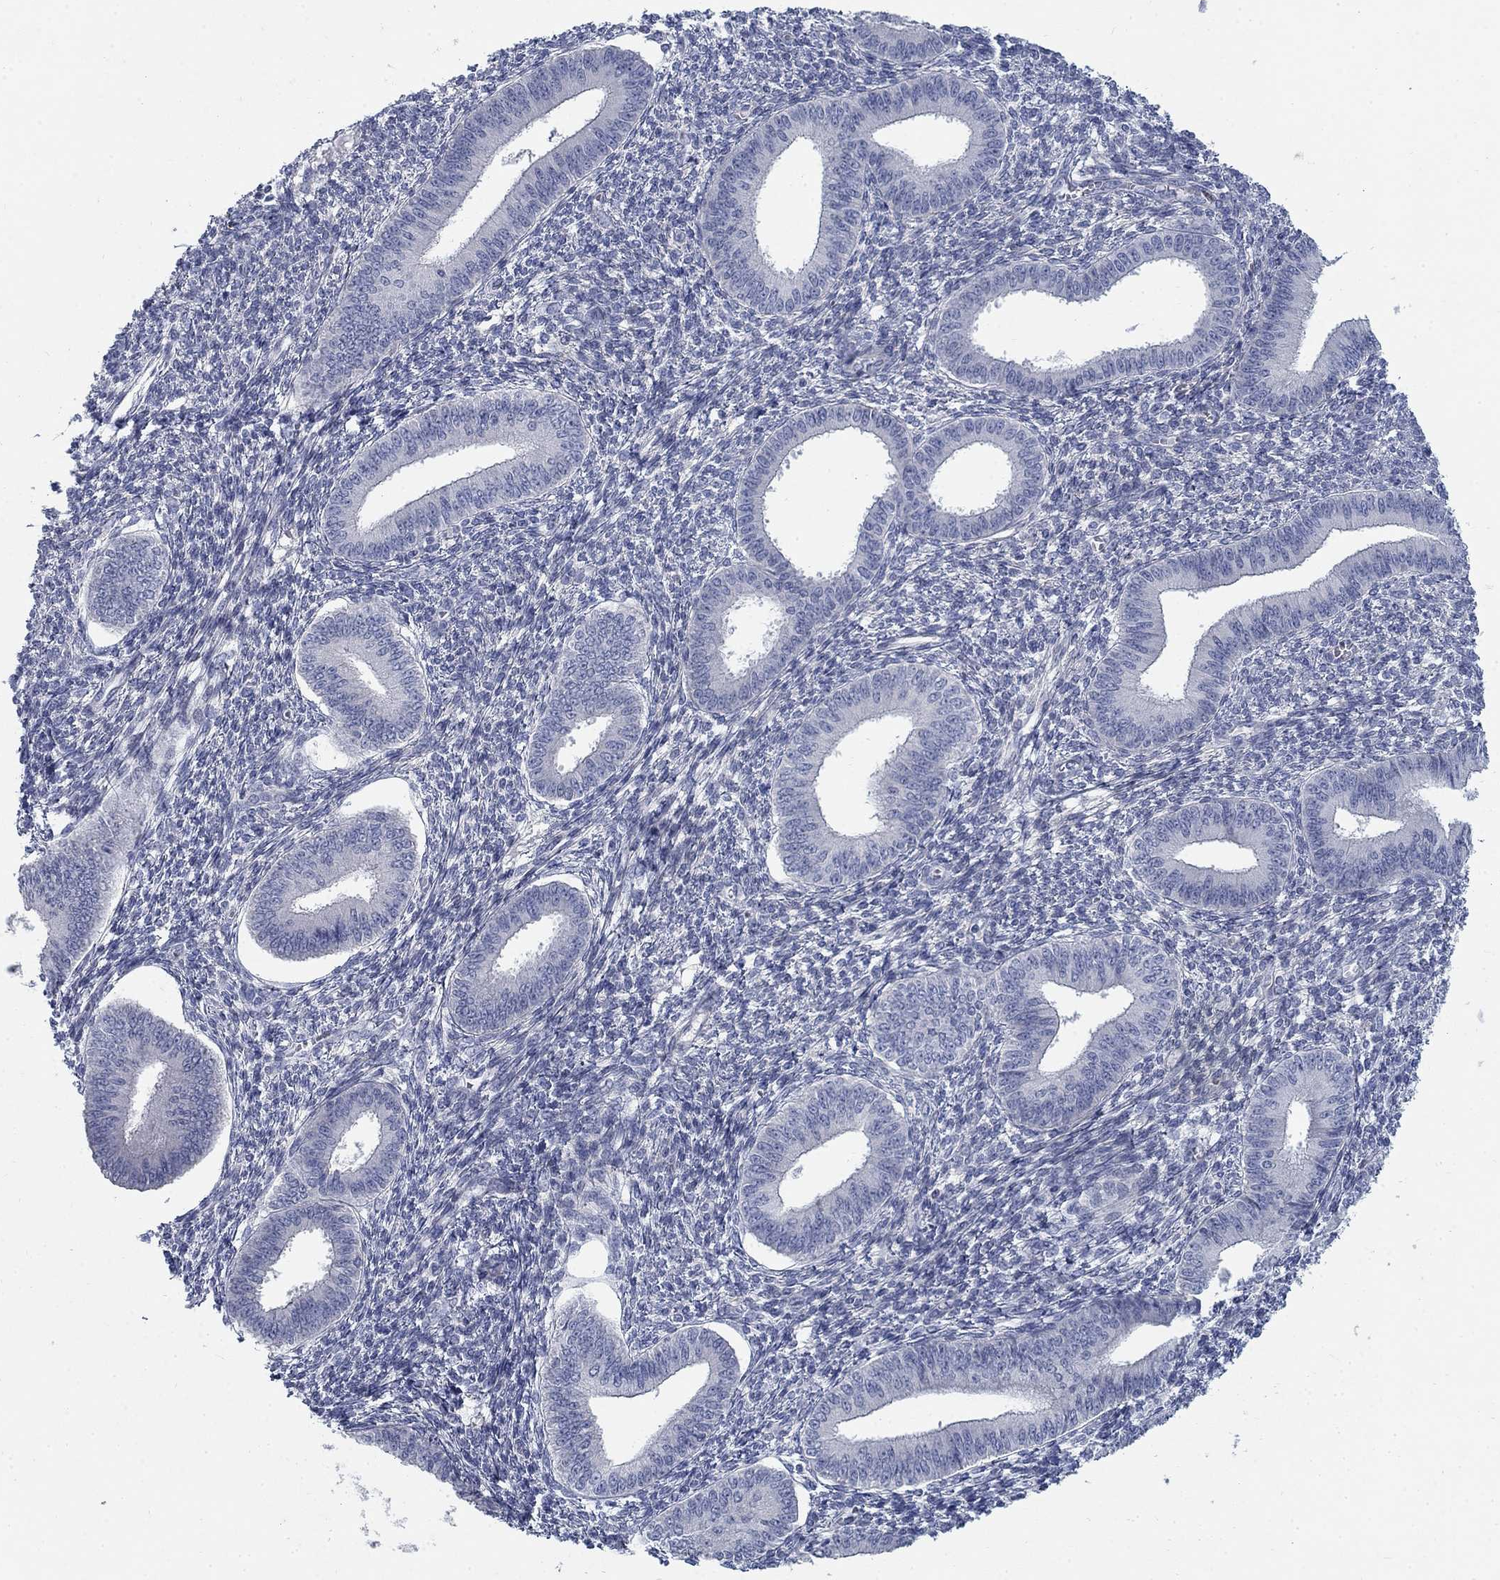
{"staining": {"intensity": "negative", "quantity": "none", "location": "none"}, "tissue": "endometrium", "cell_type": "Cells in endometrial stroma", "image_type": "normal", "snomed": [{"axis": "morphology", "description": "Normal tissue, NOS"}, {"axis": "topography", "description": "Endometrium"}], "caption": "The micrograph demonstrates no significant positivity in cells in endometrial stroma of endometrium.", "gene": "DNER", "patient": {"sex": "female", "age": 42}}